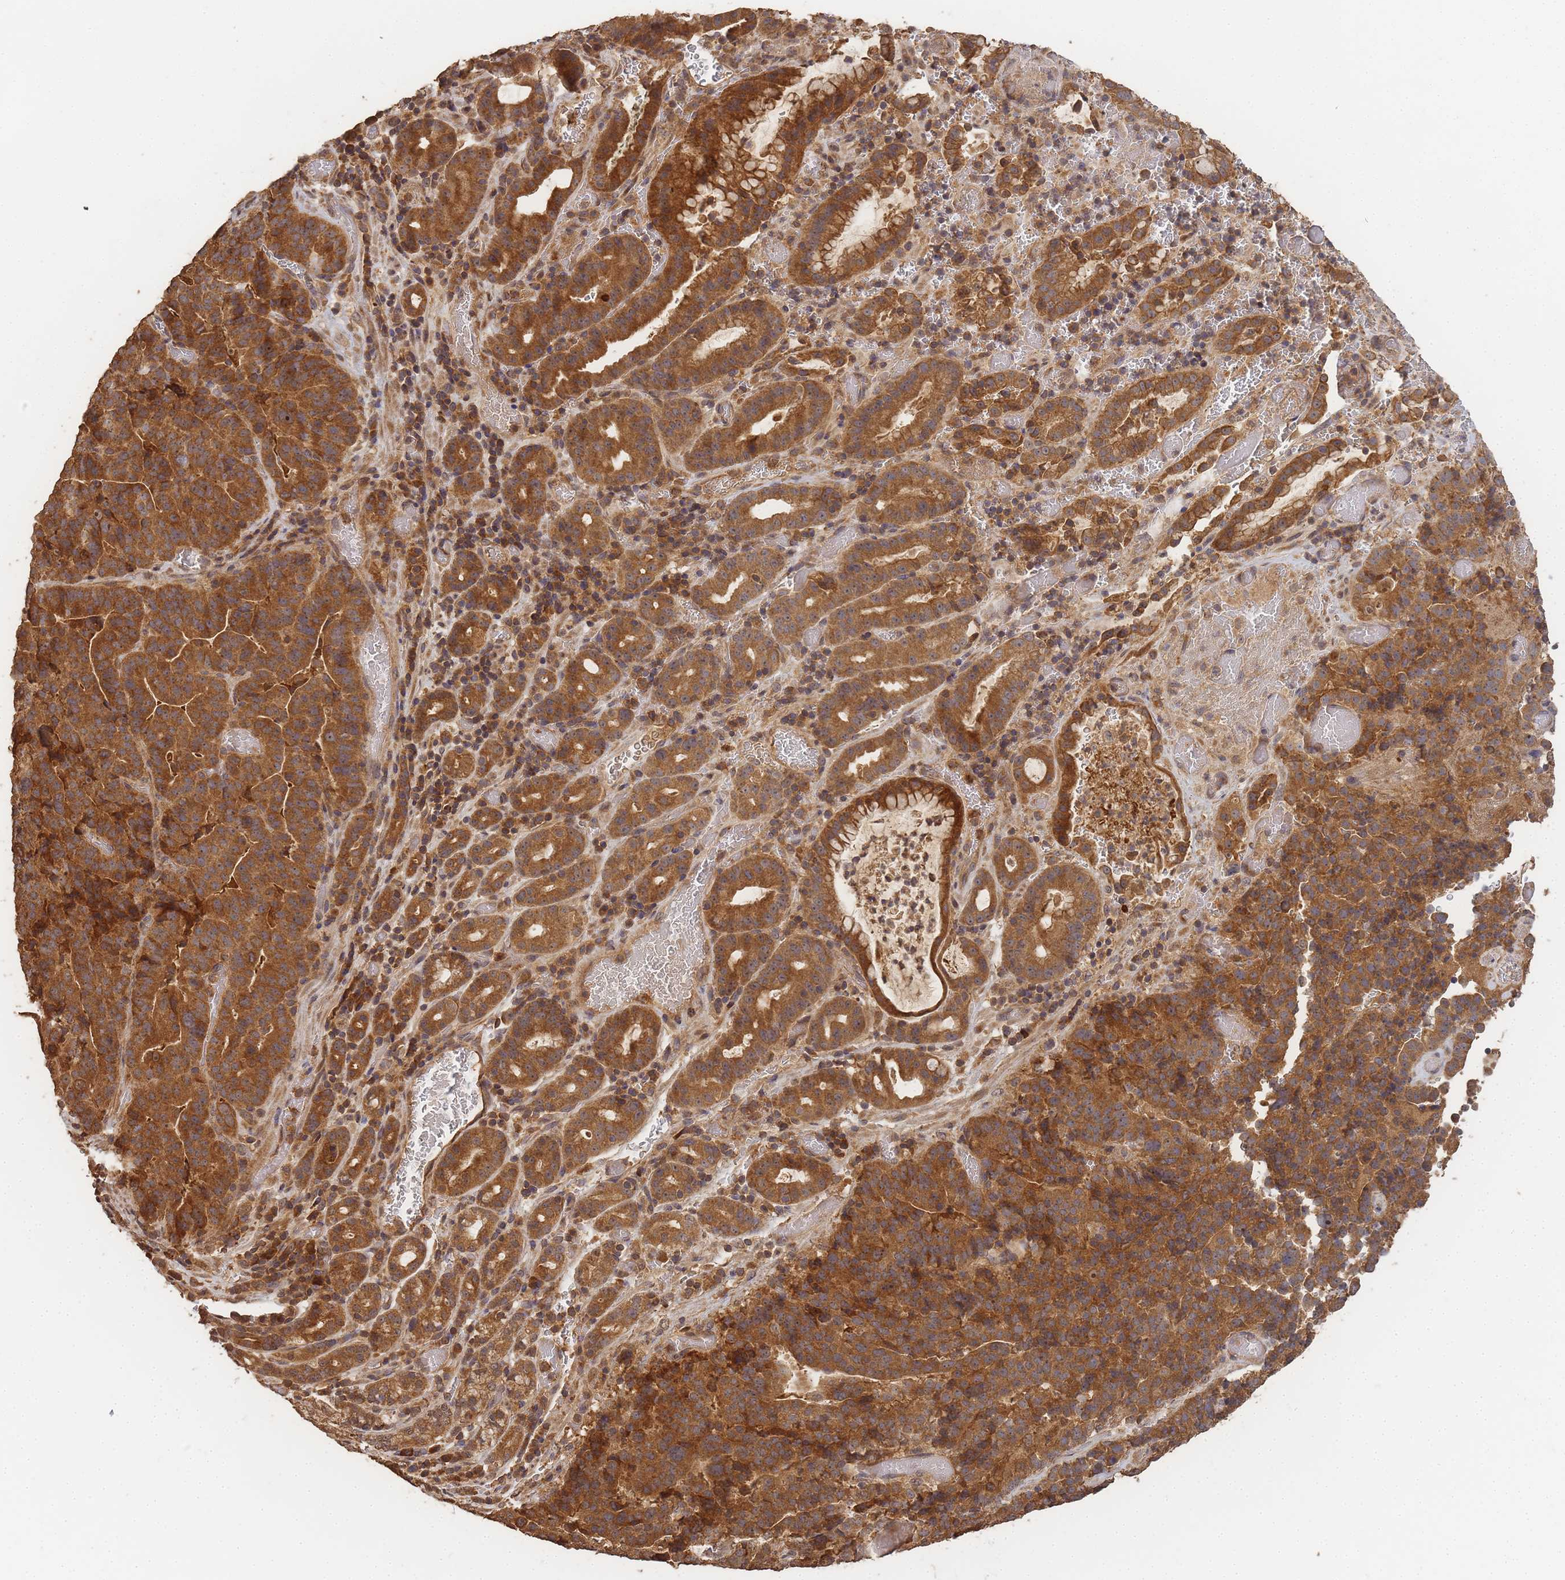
{"staining": {"intensity": "strong", "quantity": ">75%", "location": "cytoplasmic/membranous"}, "tissue": "stomach cancer", "cell_type": "Tumor cells", "image_type": "cancer", "snomed": [{"axis": "morphology", "description": "Adenocarcinoma, NOS"}, {"axis": "topography", "description": "Stomach"}], "caption": "Stomach cancer was stained to show a protein in brown. There is high levels of strong cytoplasmic/membranous positivity in approximately >75% of tumor cells.", "gene": "ALKBH1", "patient": {"sex": "male", "age": 48}}